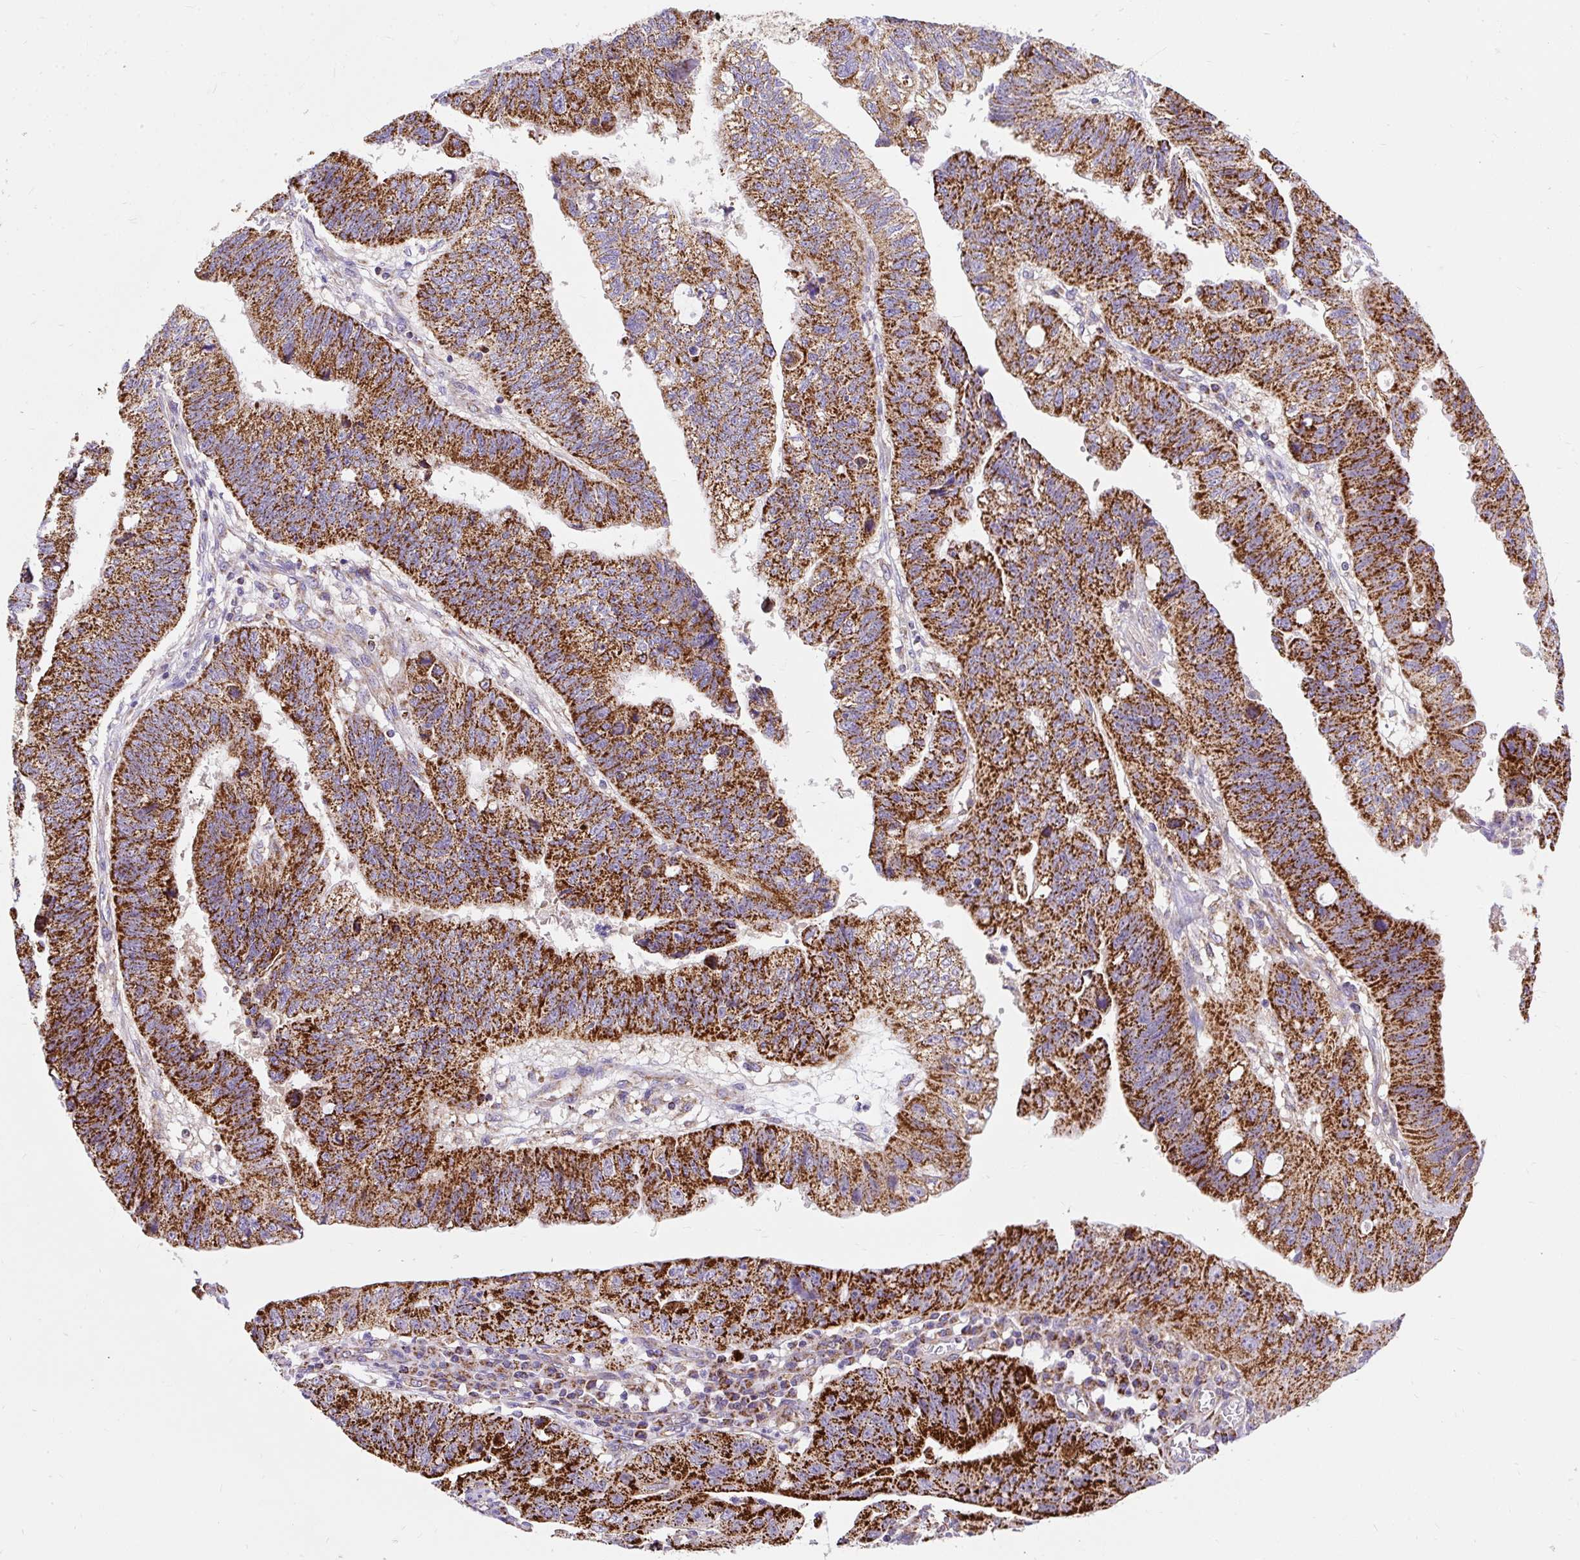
{"staining": {"intensity": "strong", "quantity": ">75%", "location": "cytoplasmic/membranous"}, "tissue": "stomach cancer", "cell_type": "Tumor cells", "image_type": "cancer", "snomed": [{"axis": "morphology", "description": "Adenocarcinoma, NOS"}, {"axis": "topography", "description": "Stomach"}], "caption": "Immunohistochemical staining of human stomach cancer (adenocarcinoma) demonstrates strong cytoplasmic/membranous protein positivity in approximately >75% of tumor cells.", "gene": "CEP290", "patient": {"sex": "male", "age": 59}}